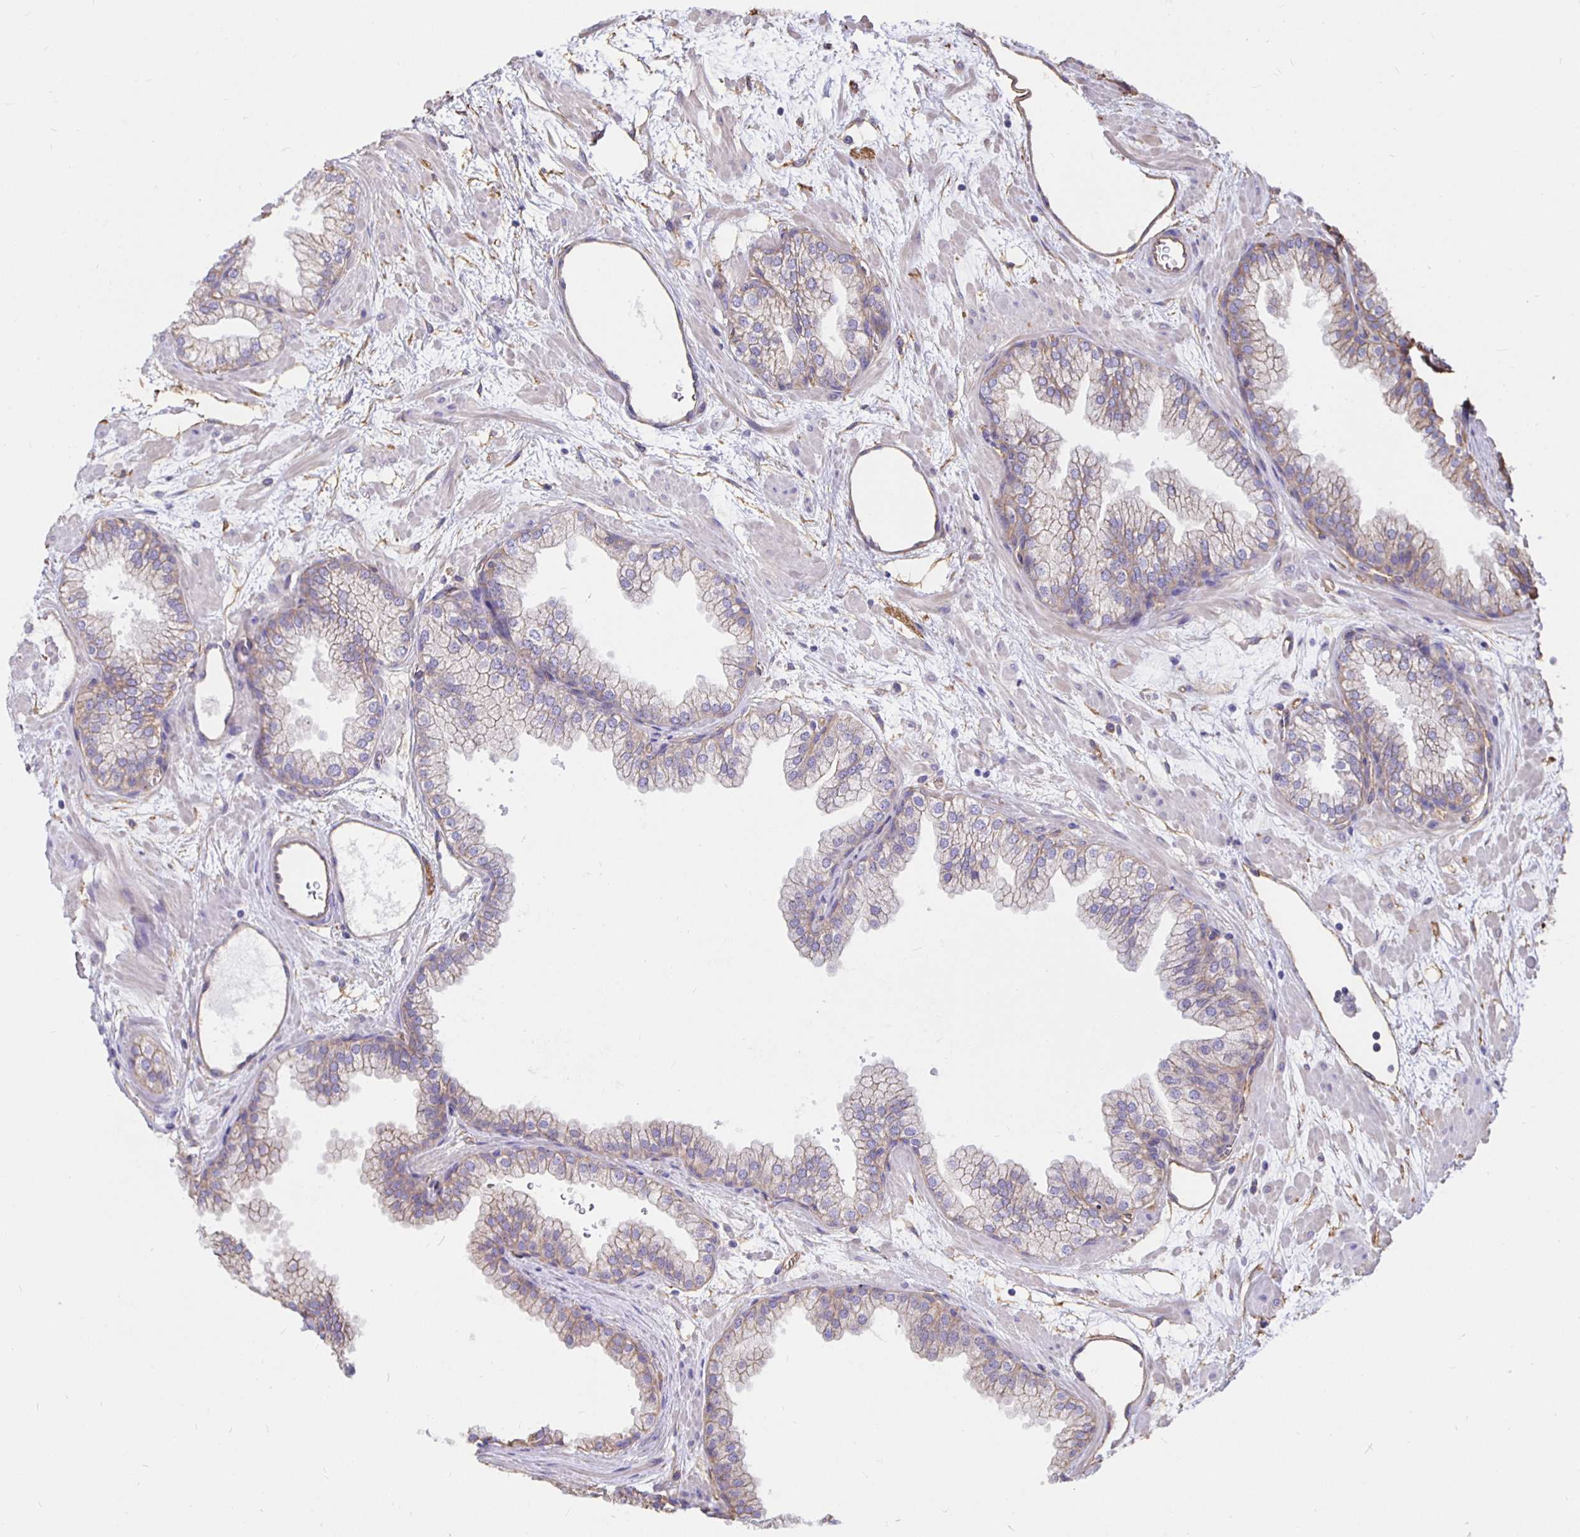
{"staining": {"intensity": "weak", "quantity": "25%-75%", "location": "cytoplasmic/membranous"}, "tissue": "prostate", "cell_type": "Glandular cells", "image_type": "normal", "snomed": [{"axis": "morphology", "description": "Normal tissue, NOS"}, {"axis": "topography", "description": "Prostate"}], "caption": "A high-resolution micrograph shows IHC staining of unremarkable prostate, which displays weak cytoplasmic/membranous positivity in approximately 25%-75% of glandular cells.", "gene": "ARHGEF39", "patient": {"sex": "male", "age": 37}}